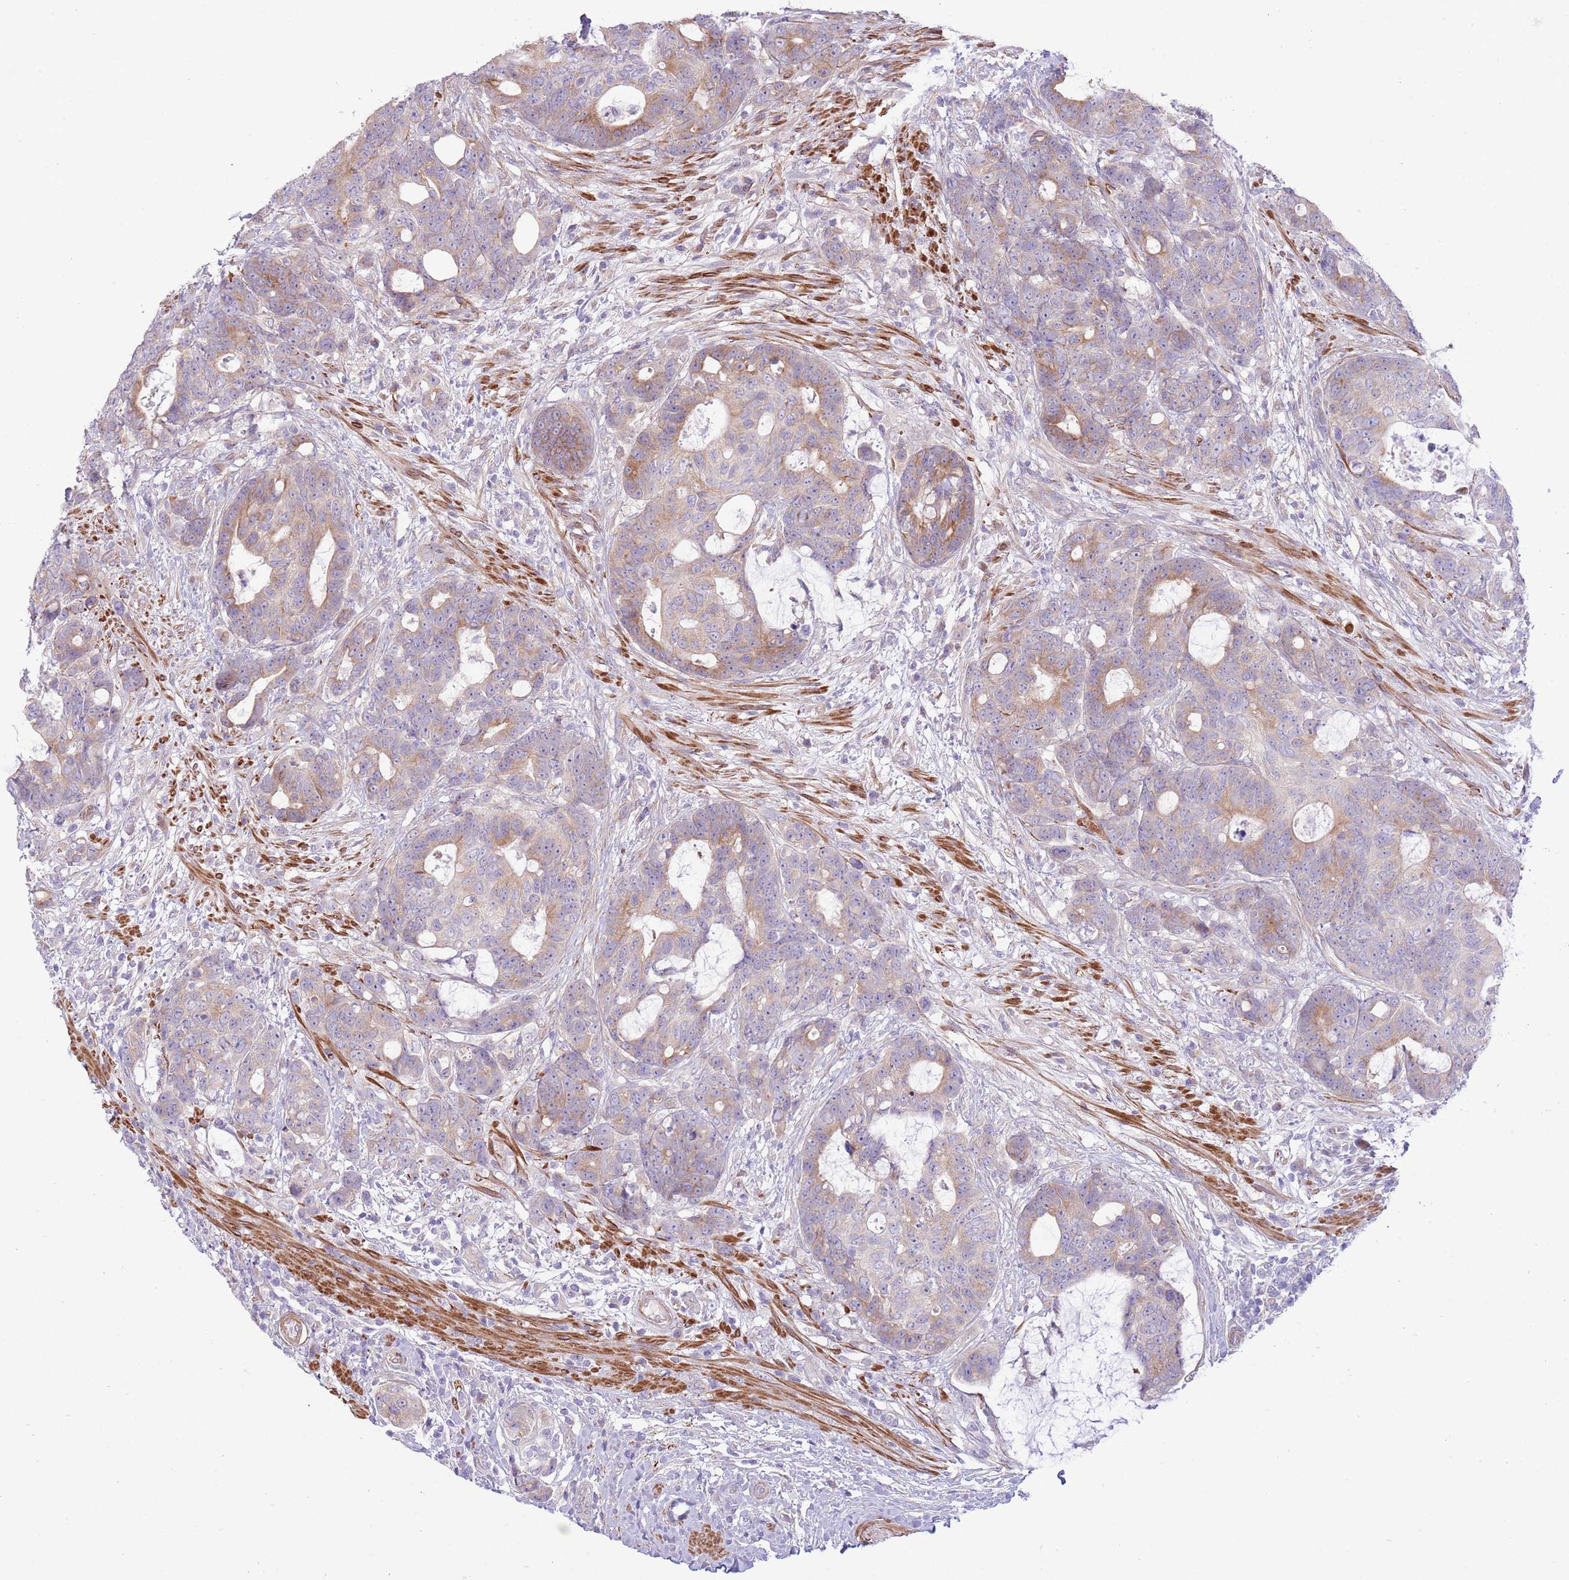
{"staining": {"intensity": "moderate", "quantity": "25%-75%", "location": "cytoplasmic/membranous"}, "tissue": "colorectal cancer", "cell_type": "Tumor cells", "image_type": "cancer", "snomed": [{"axis": "morphology", "description": "Adenocarcinoma, NOS"}, {"axis": "topography", "description": "Colon"}], "caption": "Colorectal adenocarcinoma stained with a protein marker exhibits moderate staining in tumor cells.", "gene": "ZC4H2", "patient": {"sex": "female", "age": 82}}